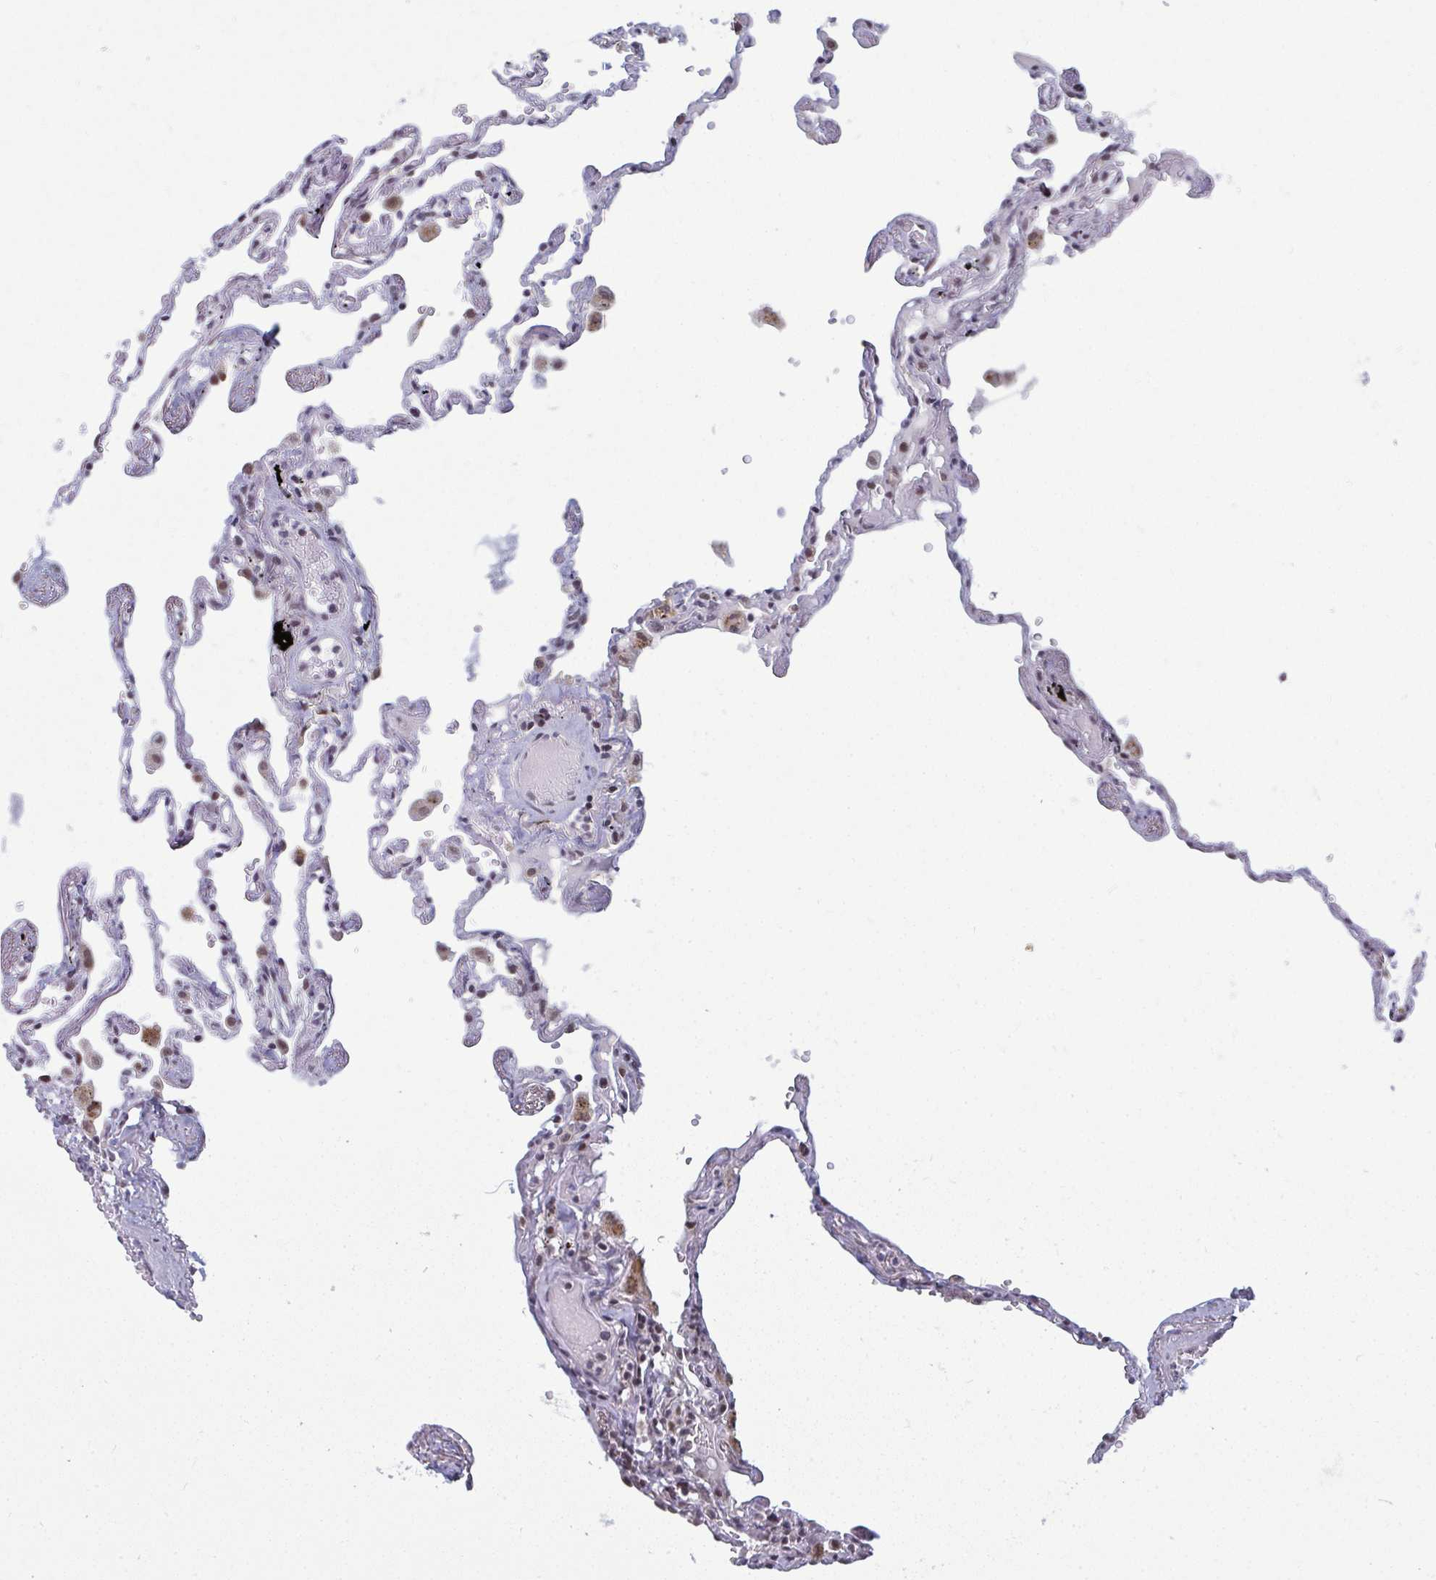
{"staining": {"intensity": "negative", "quantity": "none", "location": "none"}, "tissue": "lung", "cell_type": "Alveolar cells", "image_type": "normal", "snomed": [{"axis": "morphology", "description": "Normal tissue, NOS"}, {"axis": "topography", "description": "Lung"}], "caption": "An immunohistochemistry photomicrograph of normal lung is shown. There is no staining in alveolar cells of lung.", "gene": "ATF1", "patient": {"sex": "female", "age": 67}}